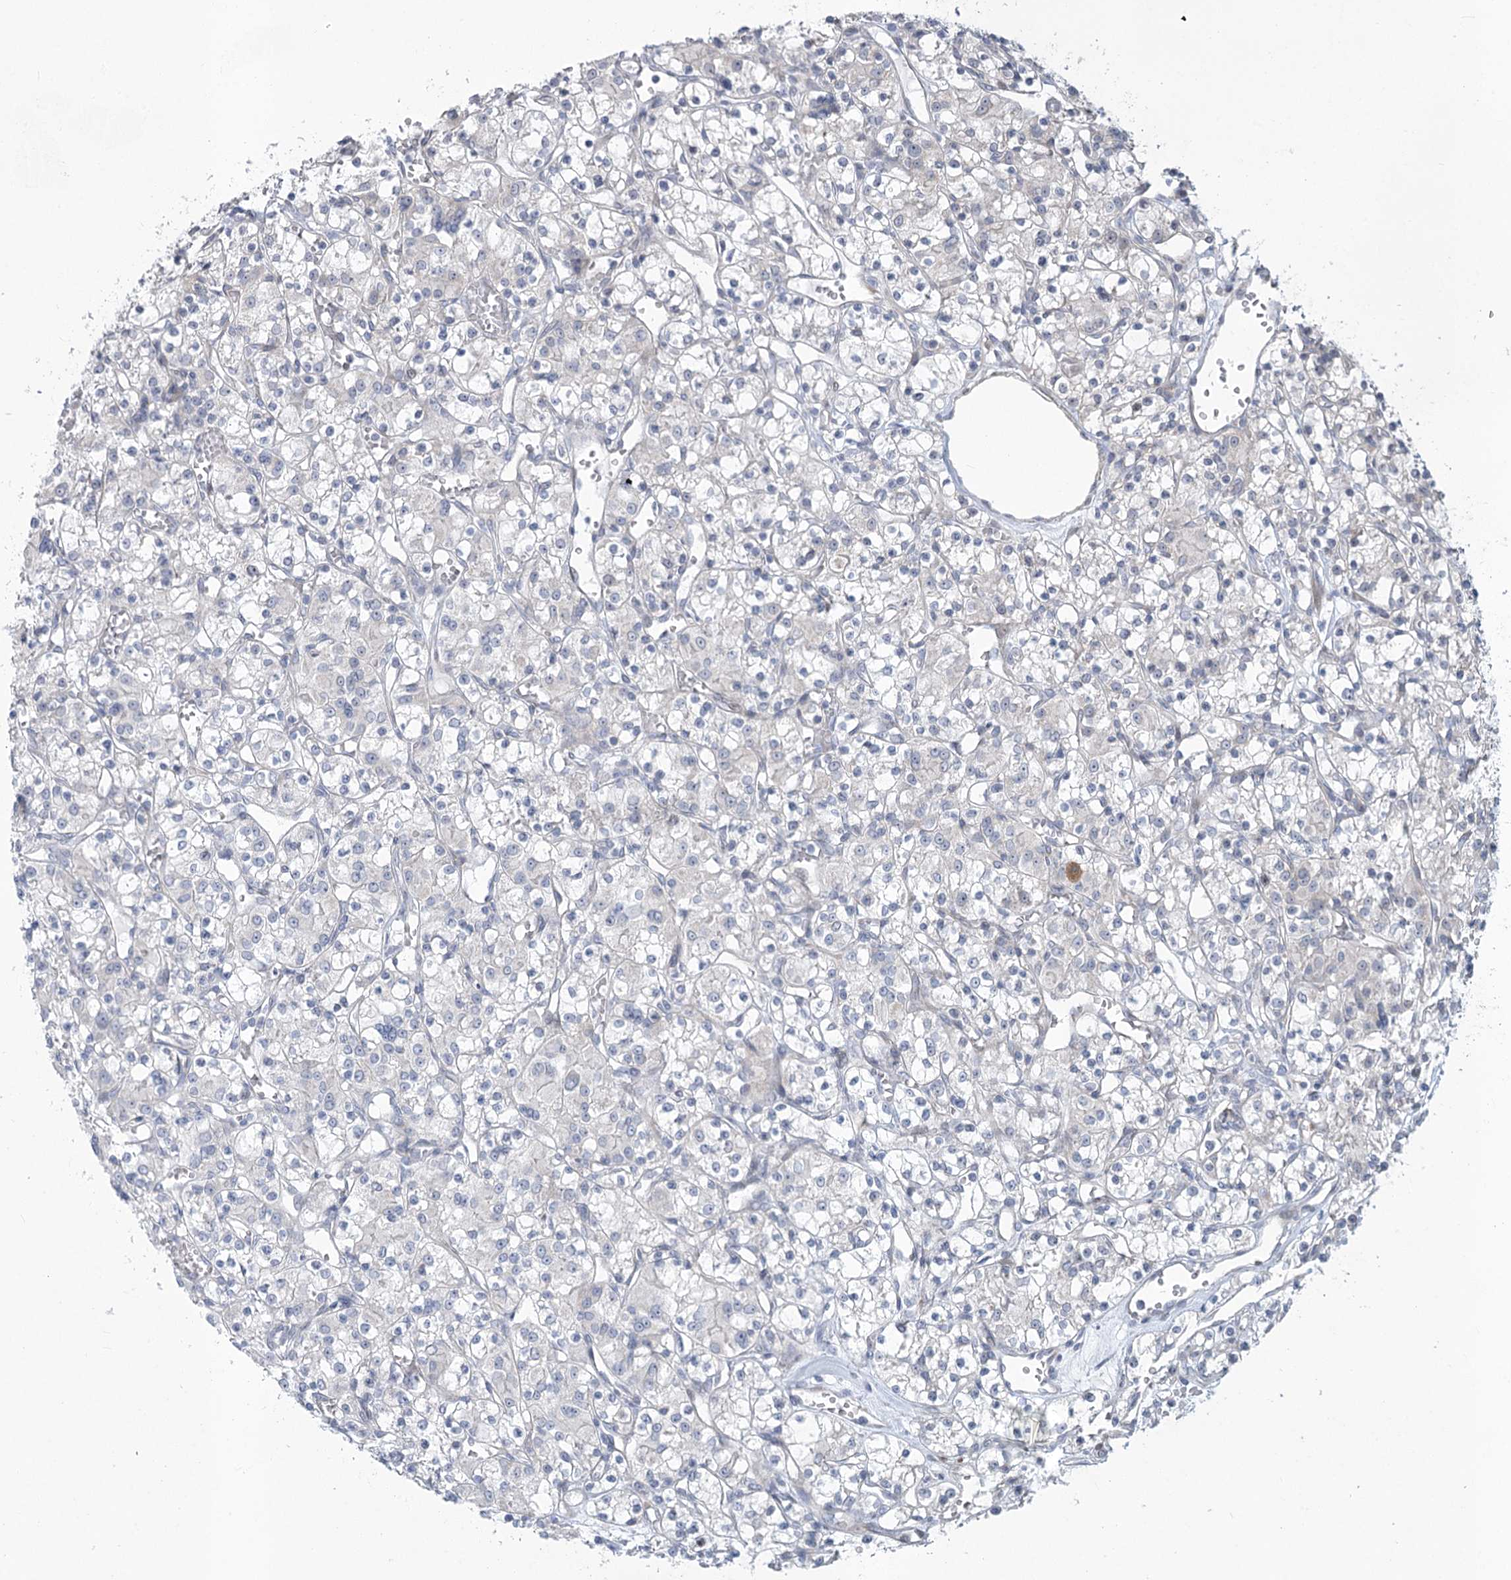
{"staining": {"intensity": "negative", "quantity": "none", "location": "none"}, "tissue": "renal cancer", "cell_type": "Tumor cells", "image_type": "cancer", "snomed": [{"axis": "morphology", "description": "Adenocarcinoma, NOS"}, {"axis": "topography", "description": "Kidney"}], "caption": "Human renal cancer (adenocarcinoma) stained for a protein using immunohistochemistry (IHC) shows no positivity in tumor cells.", "gene": "ABITRAM", "patient": {"sex": "female", "age": 59}}